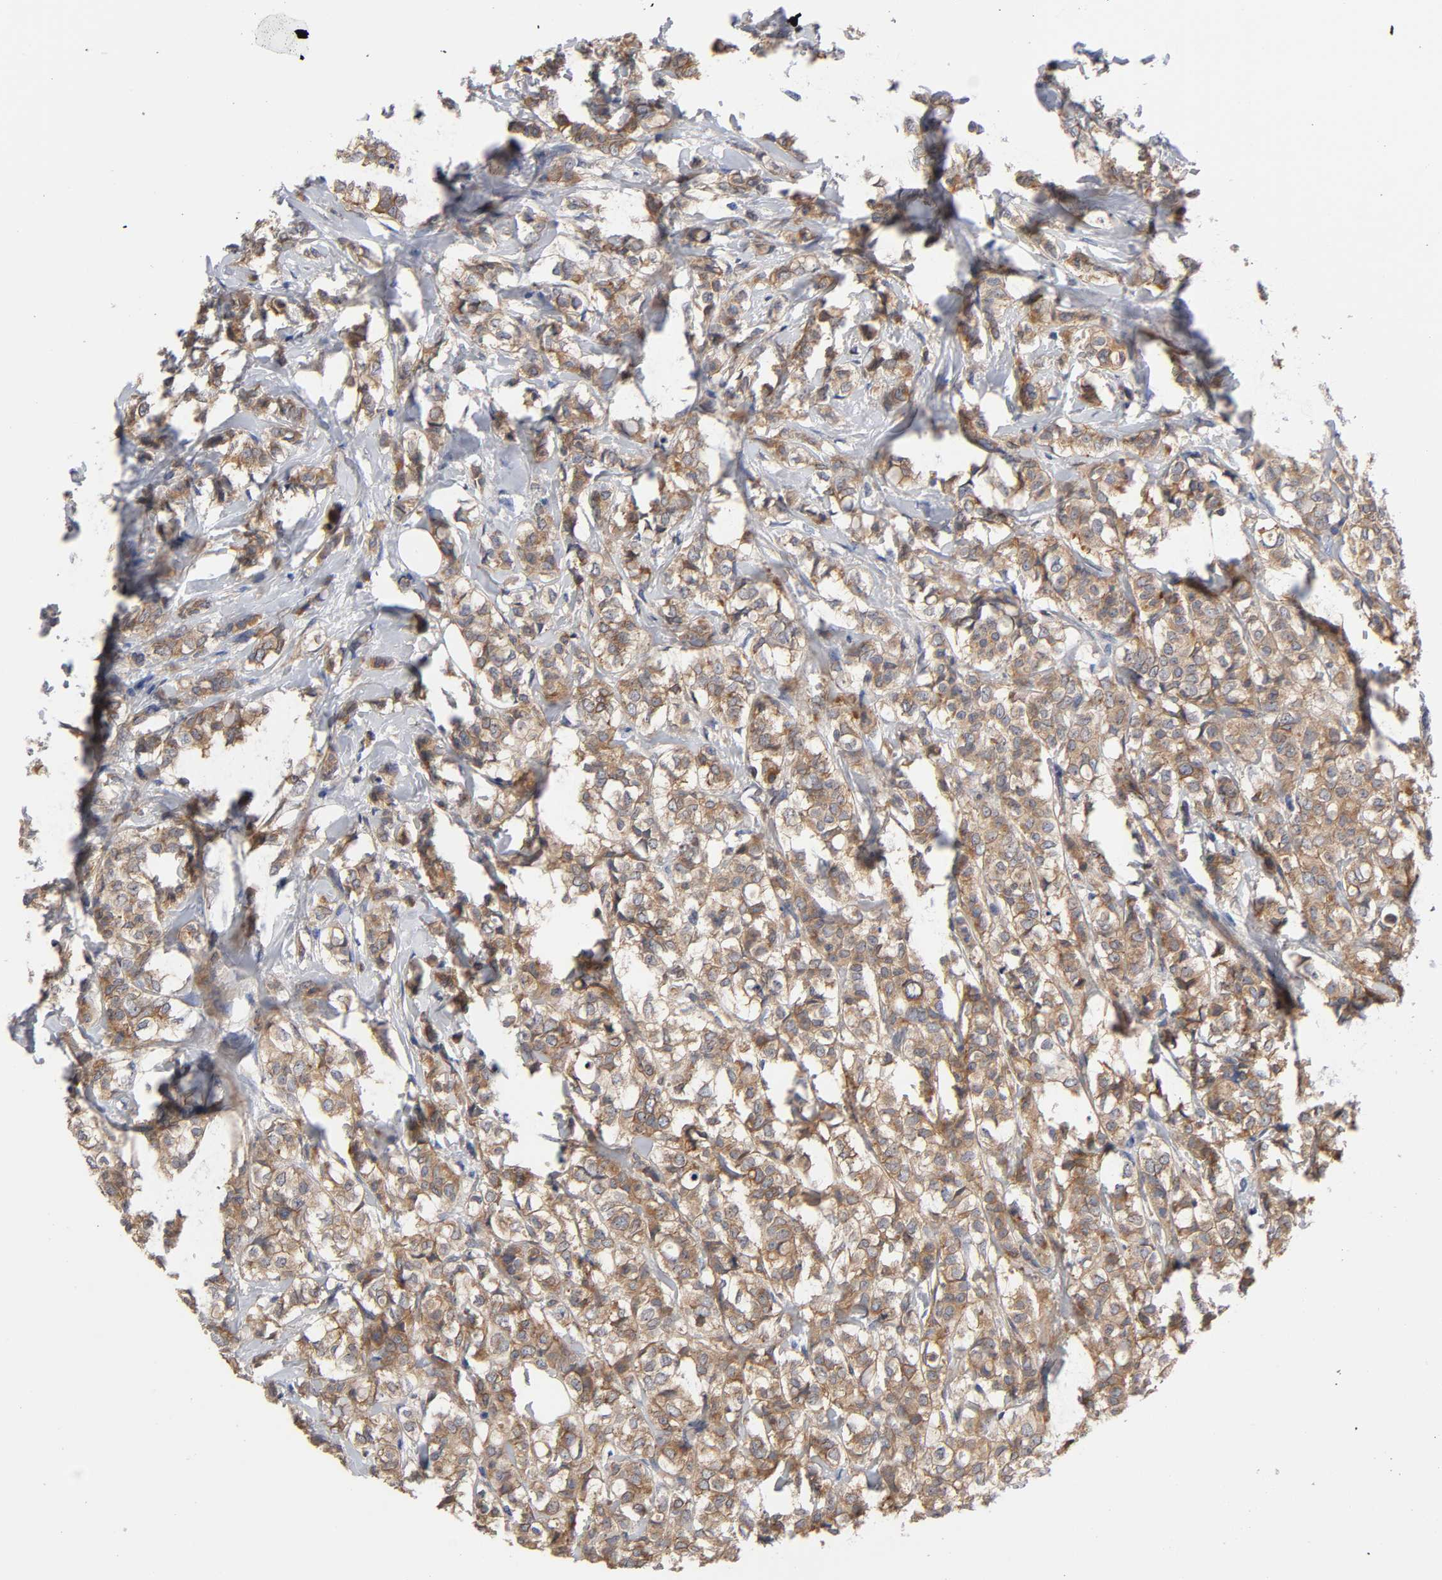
{"staining": {"intensity": "moderate", "quantity": ">75%", "location": "cytoplasmic/membranous"}, "tissue": "breast cancer", "cell_type": "Tumor cells", "image_type": "cancer", "snomed": [{"axis": "morphology", "description": "Lobular carcinoma"}, {"axis": "topography", "description": "Breast"}], "caption": "Breast cancer (lobular carcinoma) stained with IHC reveals moderate cytoplasmic/membranous expression in approximately >75% of tumor cells.", "gene": "RAB13", "patient": {"sex": "female", "age": 60}}